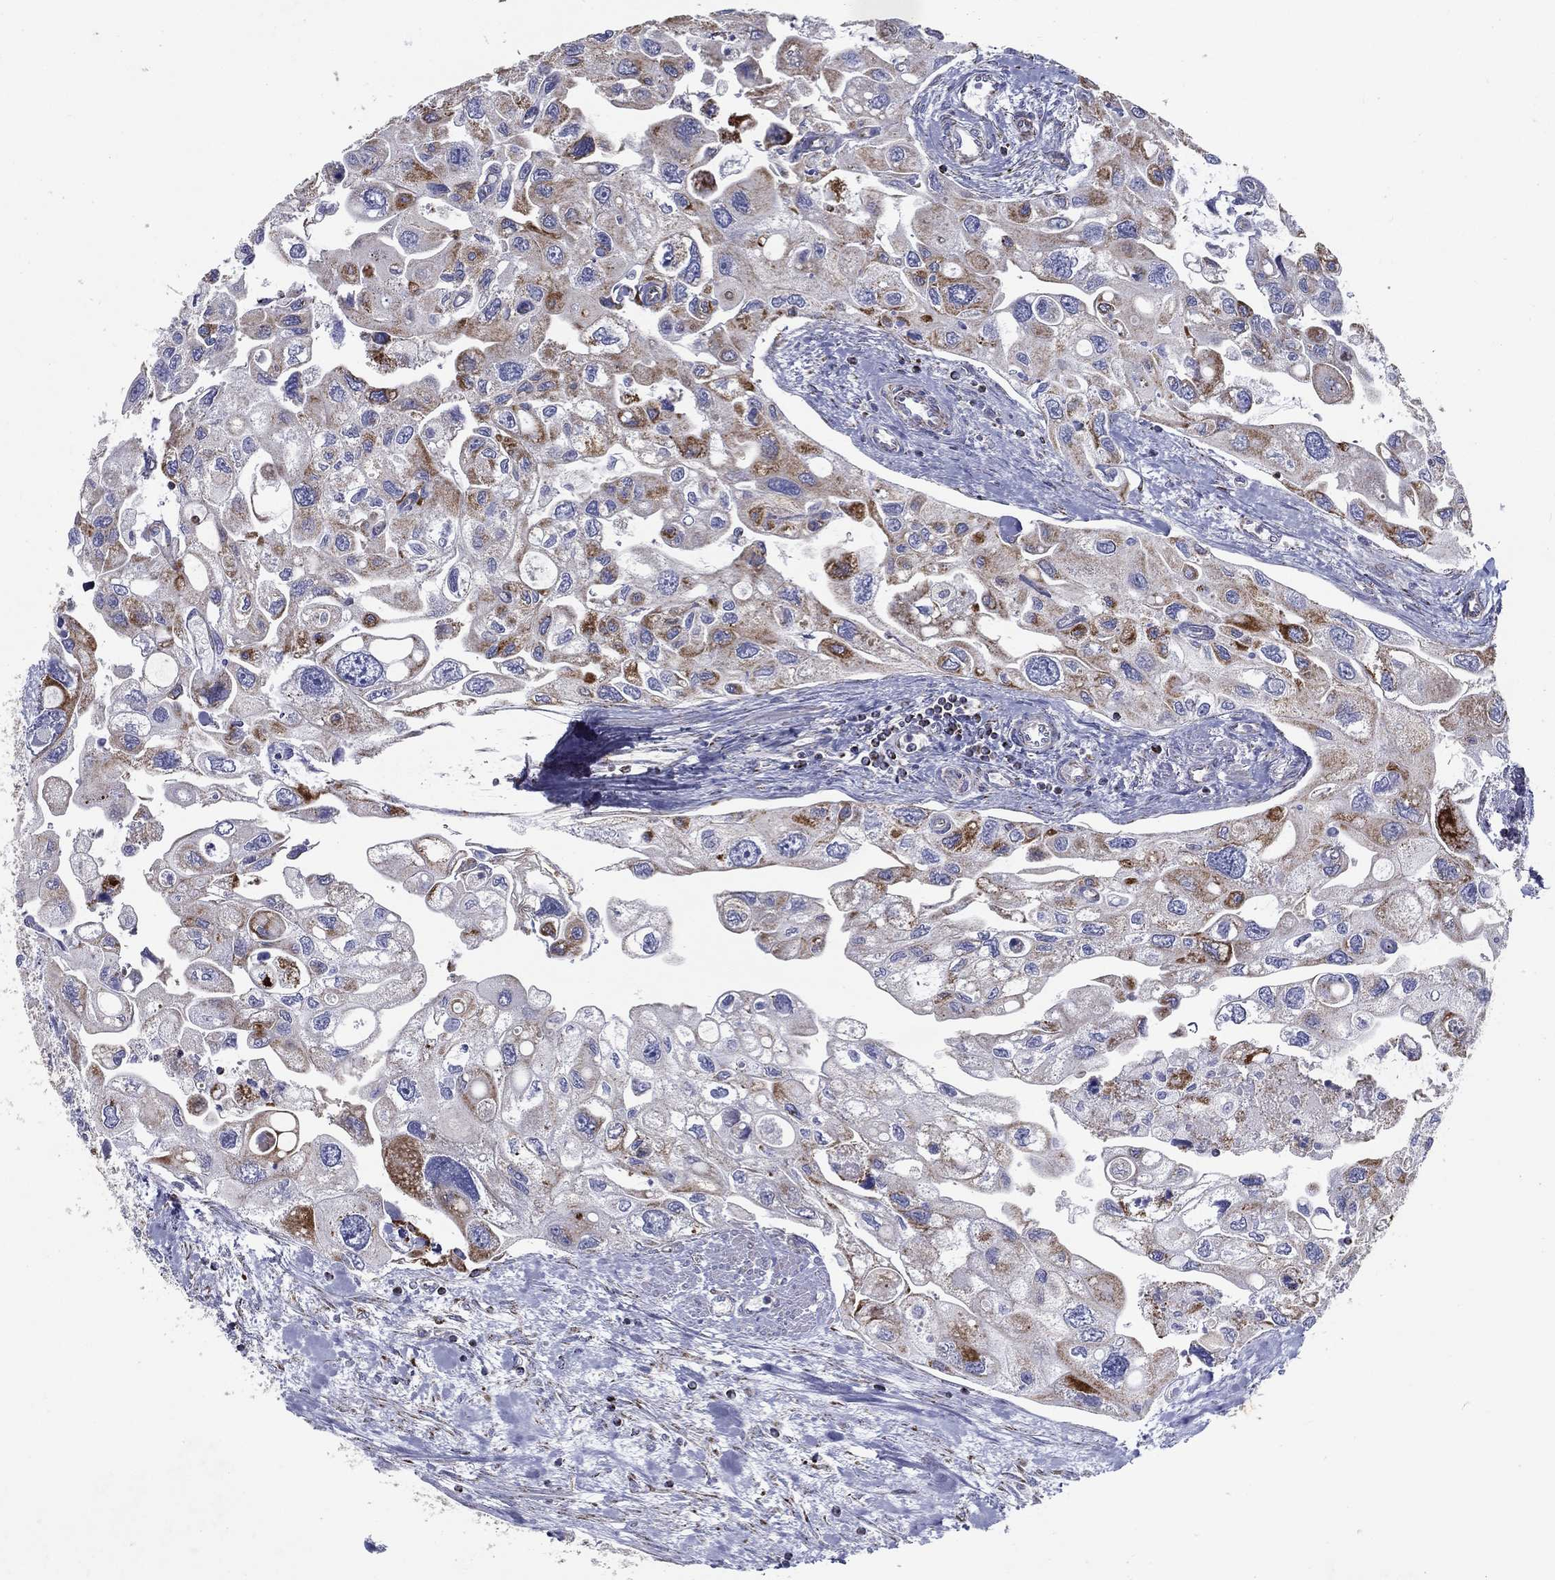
{"staining": {"intensity": "strong", "quantity": "<25%", "location": "cytoplasmic/membranous"}, "tissue": "urothelial cancer", "cell_type": "Tumor cells", "image_type": "cancer", "snomed": [{"axis": "morphology", "description": "Urothelial carcinoma, High grade"}, {"axis": "topography", "description": "Urinary bladder"}], "caption": "Tumor cells reveal medium levels of strong cytoplasmic/membranous positivity in approximately <25% of cells in urothelial cancer.", "gene": "SFXN1", "patient": {"sex": "male", "age": 59}}